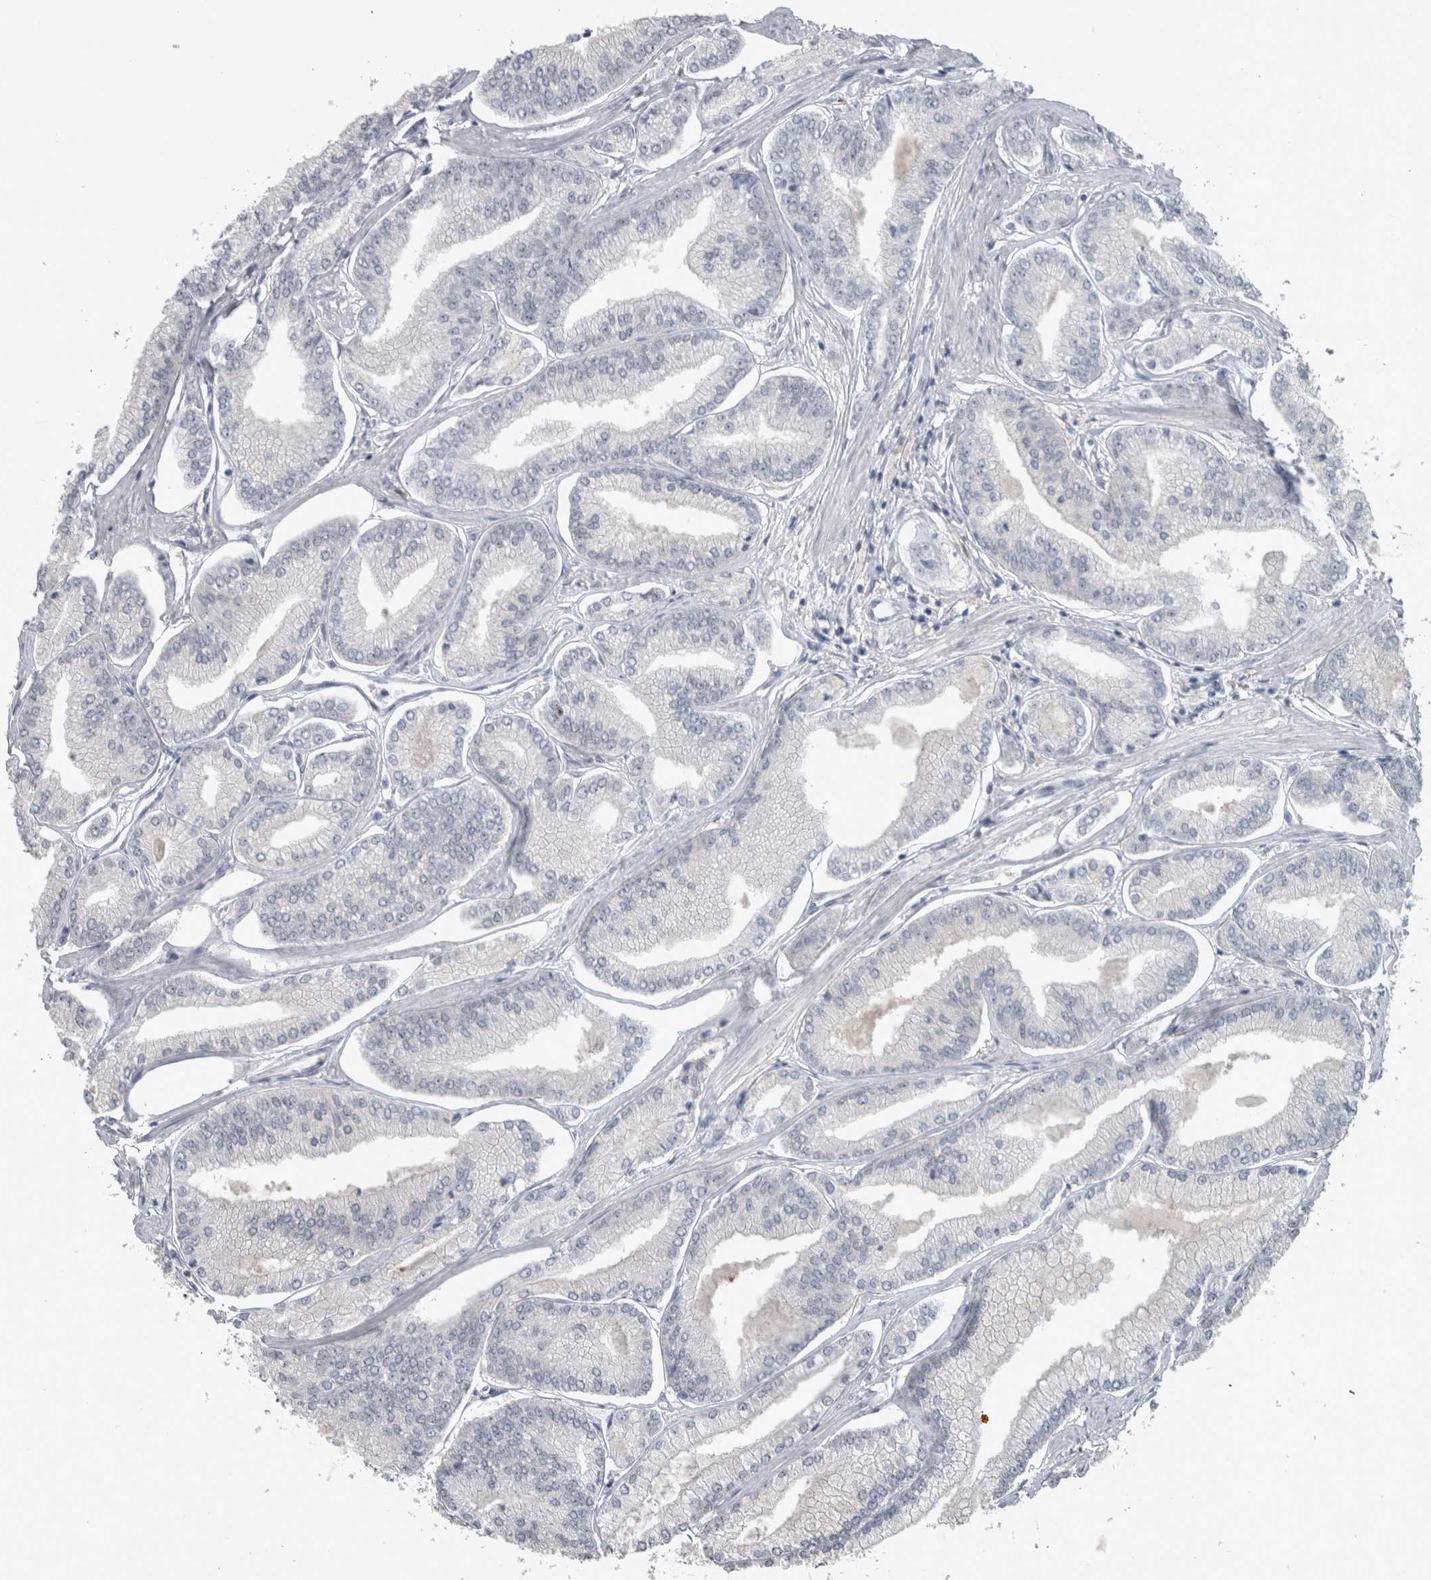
{"staining": {"intensity": "negative", "quantity": "none", "location": "none"}, "tissue": "prostate cancer", "cell_type": "Tumor cells", "image_type": "cancer", "snomed": [{"axis": "morphology", "description": "Adenocarcinoma, Low grade"}, {"axis": "topography", "description": "Prostate"}], "caption": "Image shows no protein positivity in tumor cells of prostate cancer tissue.", "gene": "ACSF2", "patient": {"sex": "male", "age": 52}}